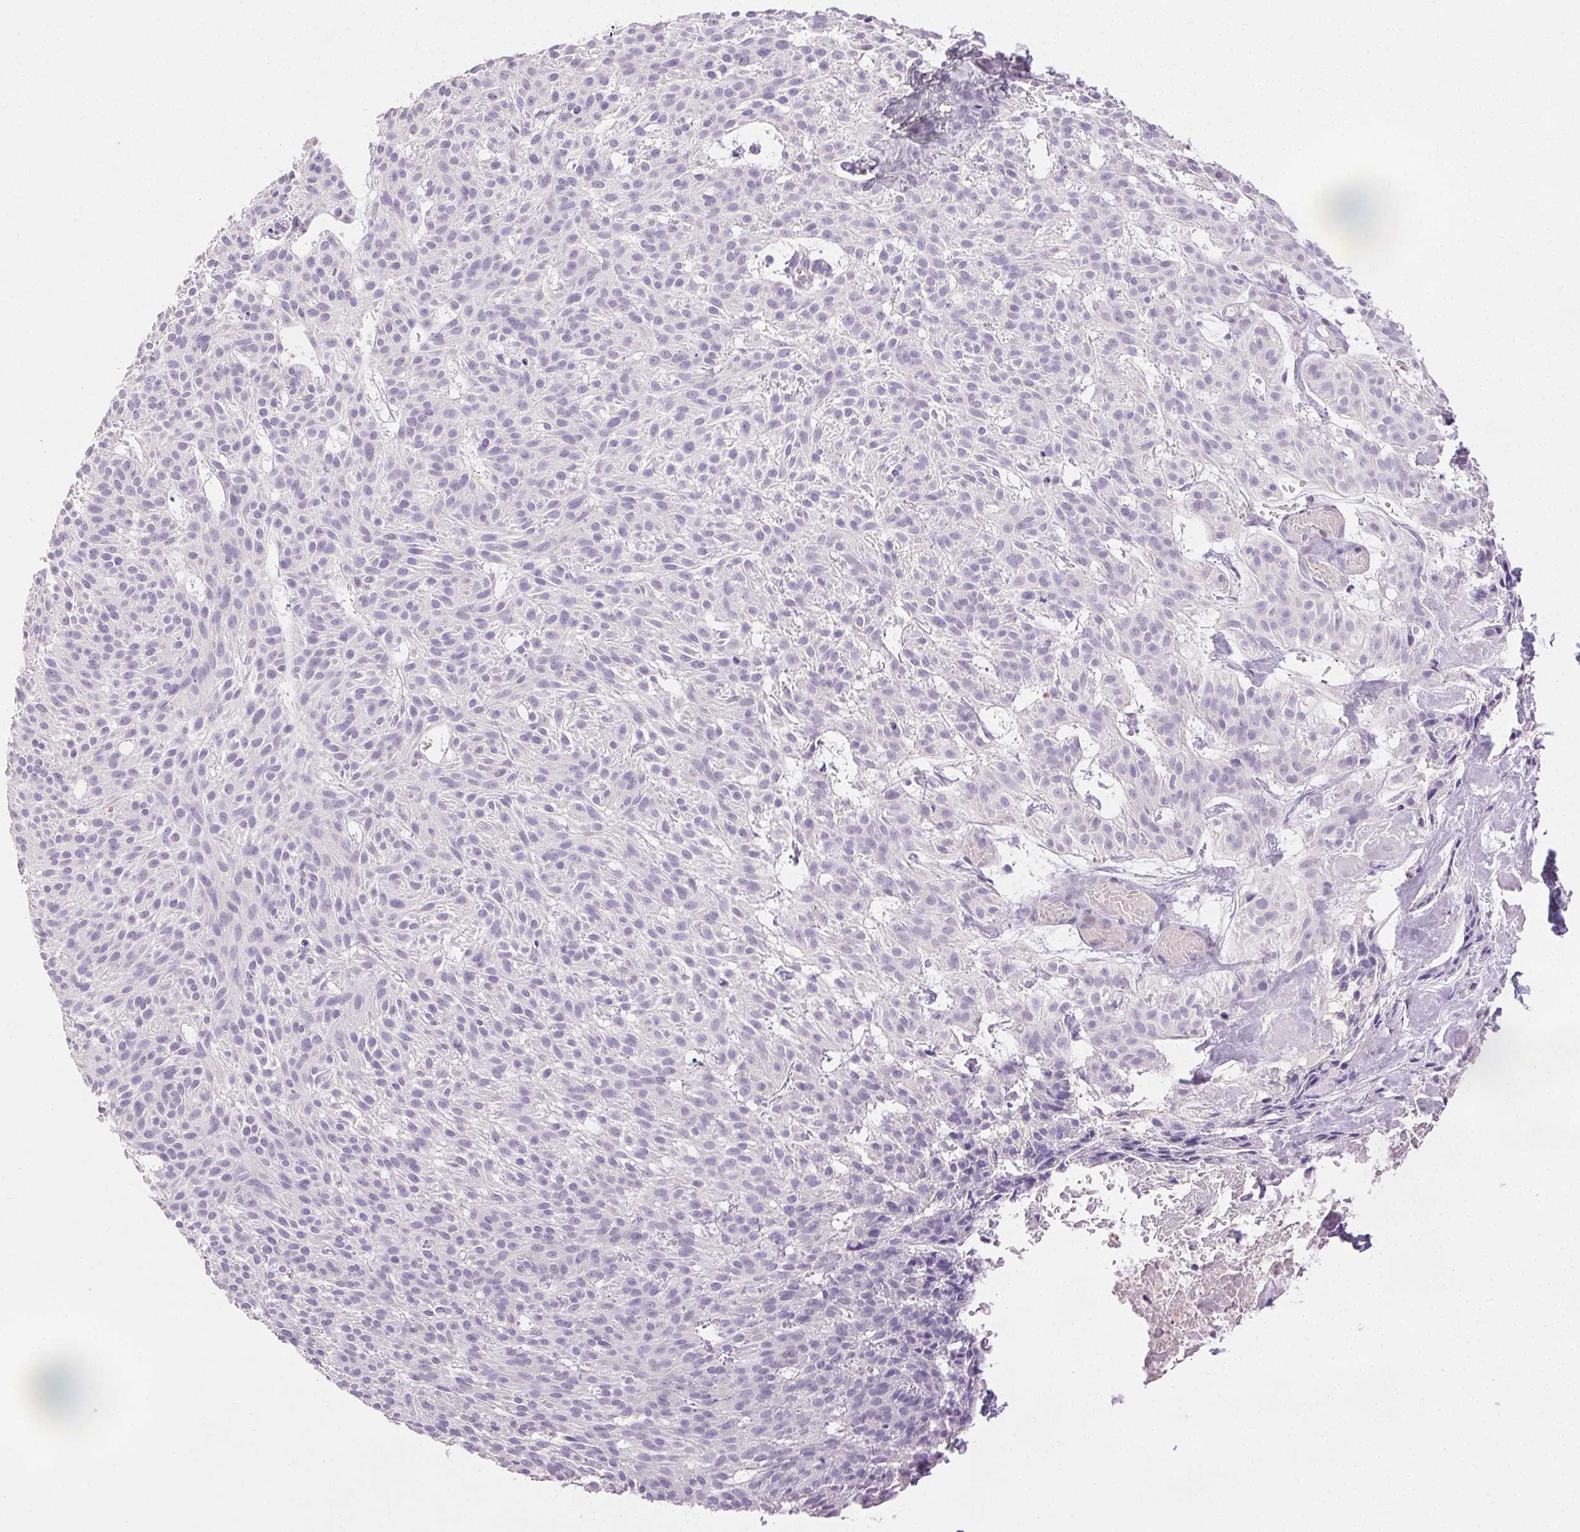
{"staining": {"intensity": "negative", "quantity": "none", "location": "none"}, "tissue": "skin cancer", "cell_type": "Tumor cells", "image_type": "cancer", "snomed": [{"axis": "morphology", "description": "Basal cell carcinoma"}, {"axis": "topography", "description": "Skin"}], "caption": "An immunohistochemistry photomicrograph of skin cancer is shown. There is no staining in tumor cells of skin cancer. (Stains: DAB immunohistochemistry (IHC) with hematoxylin counter stain, Microscopy: brightfield microscopy at high magnification).", "gene": "EMX2", "patient": {"sex": "female", "age": 78}}